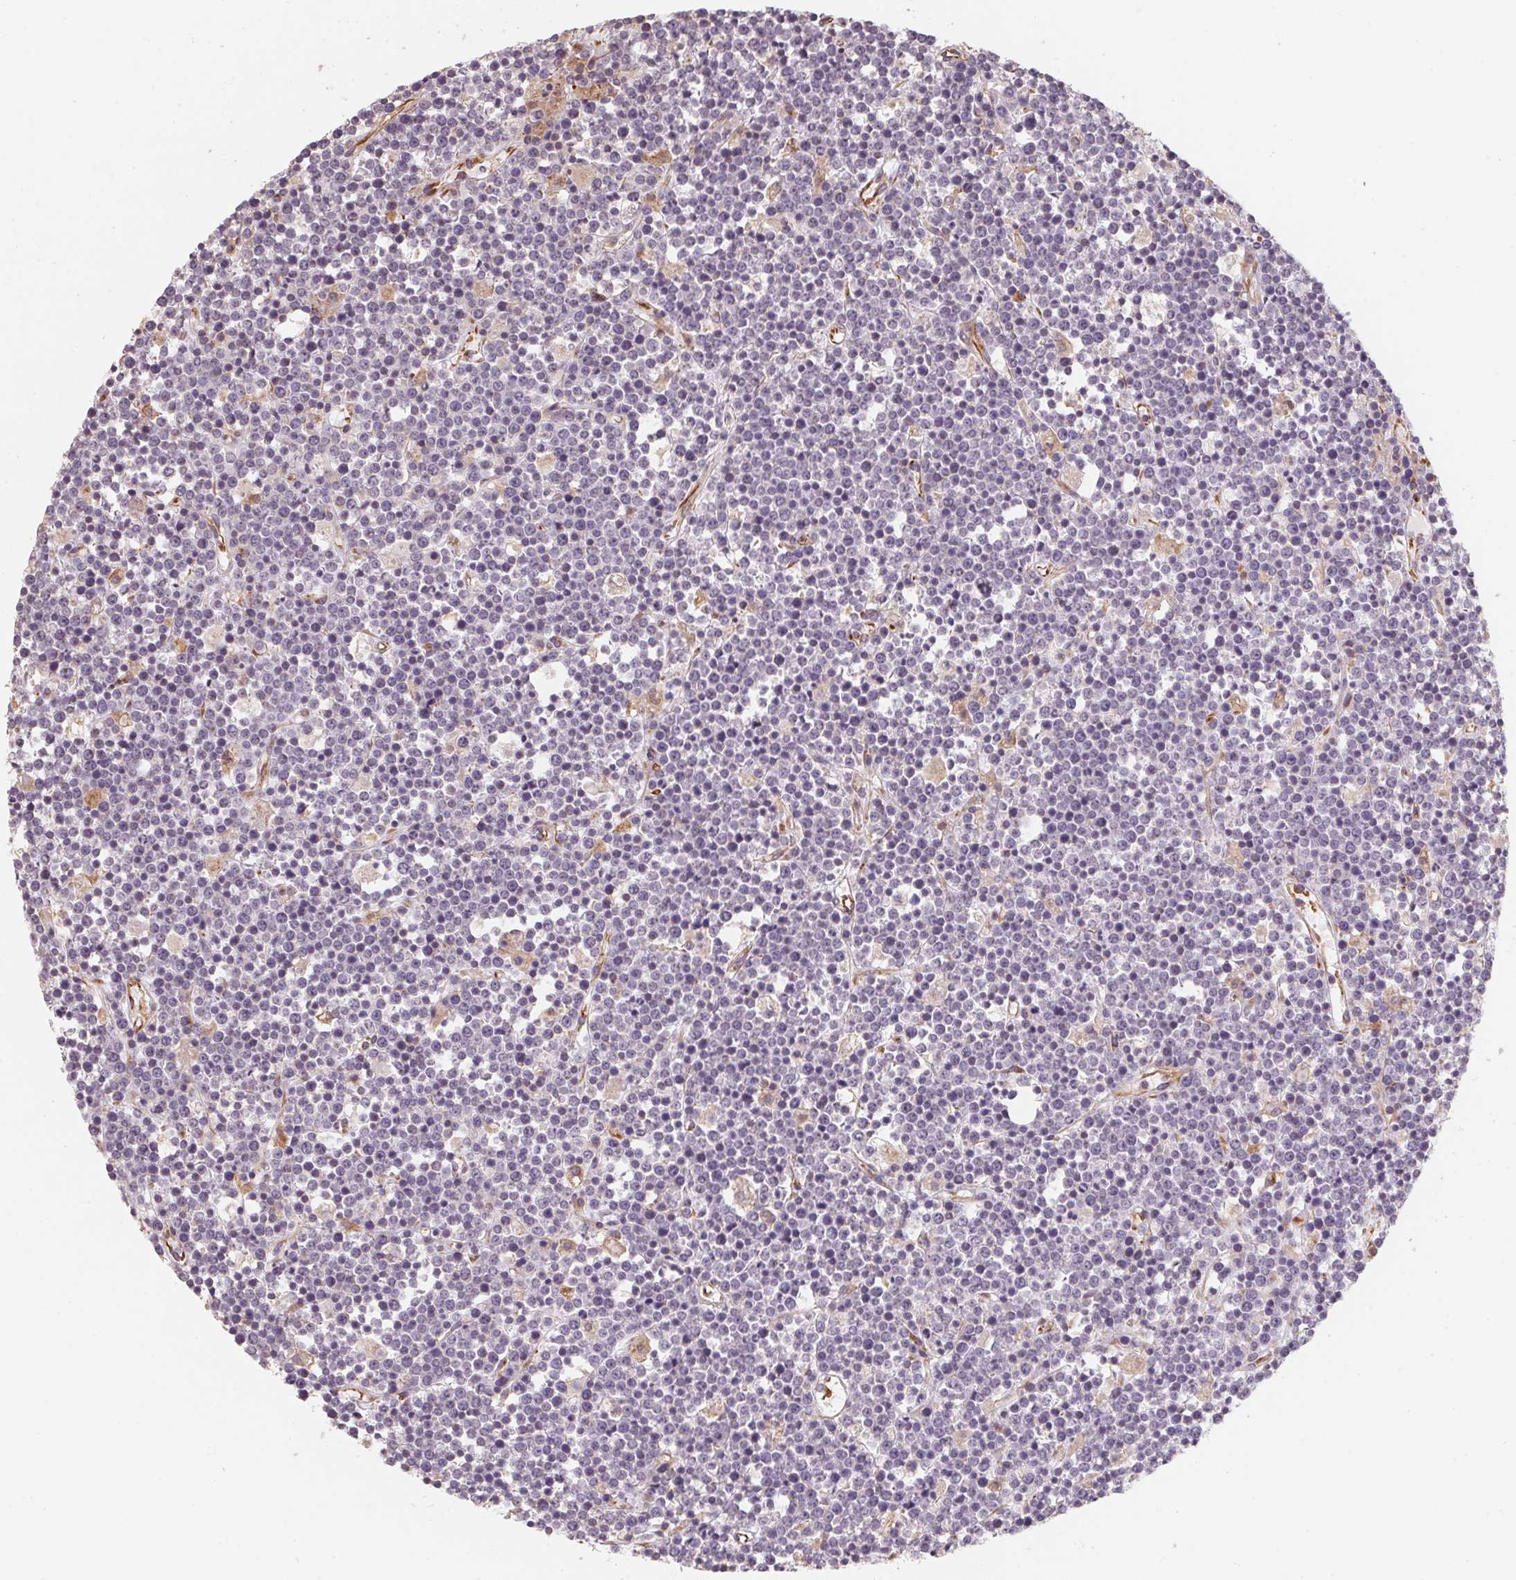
{"staining": {"intensity": "negative", "quantity": "none", "location": "none"}, "tissue": "lymphoma", "cell_type": "Tumor cells", "image_type": "cancer", "snomed": [{"axis": "morphology", "description": "Malignant lymphoma, non-Hodgkin's type, High grade"}, {"axis": "topography", "description": "Ovary"}], "caption": "Histopathology image shows no protein positivity in tumor cells of high-grade malignant lymphoma, non-Hodgkin's type tissue.", "gene": "TSPAN12", "patient": {"sex": "female", "age": 56}}